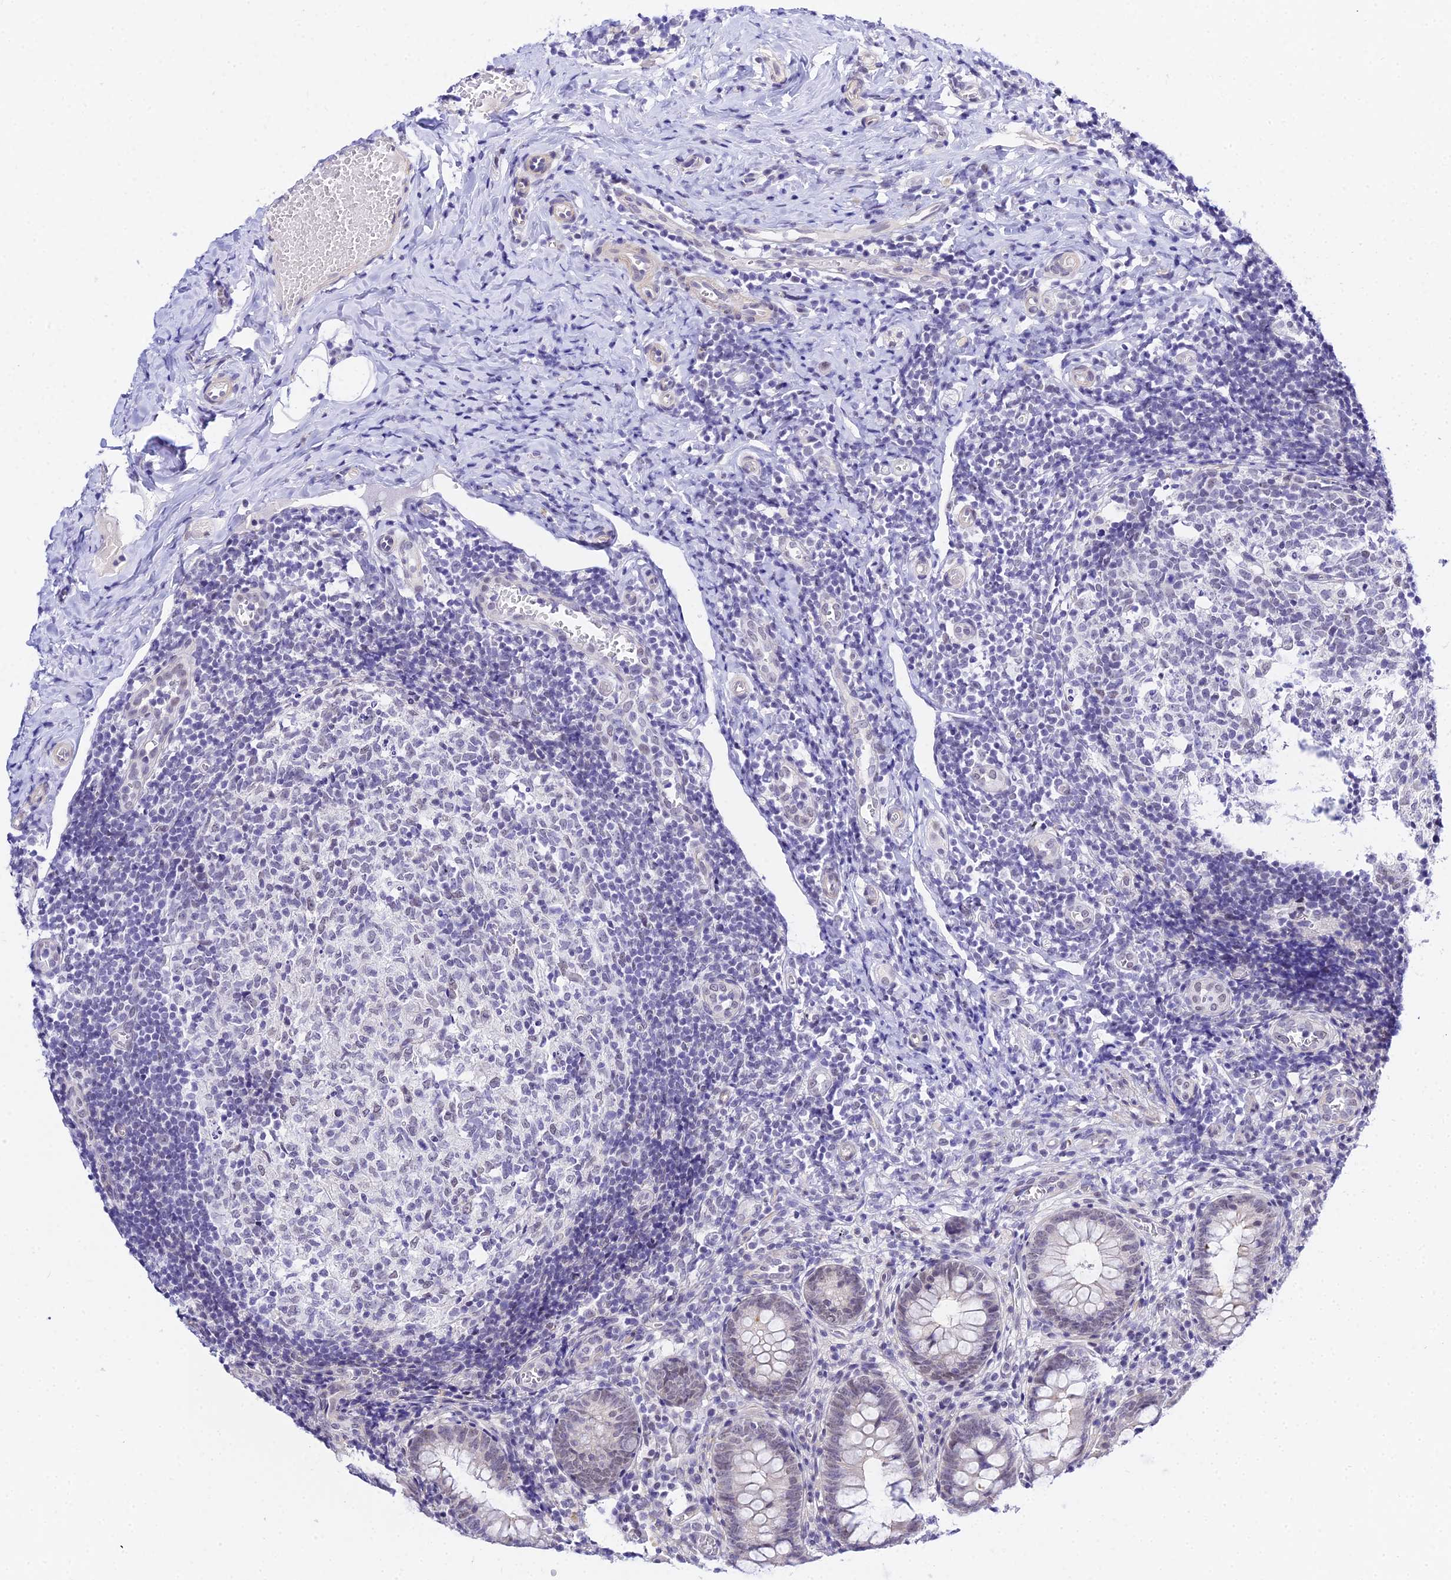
{"staining": {"intensity": "negative", "quantity": "none", "location": "none"}, "tissue": "appendix", "cell_type": "Glandular cells", "image_type": "normal", "snomed": [{"axis": "morphology", "description": "Normal tissue, NOS"}, {"axis": "topography", "description": "Appendix"}], "caption": "Photomicrograph shows no significant protein staining in glandular cells of normal appendix.", "gene": "ZNF628", "patient": {"sex": "male", "age": 8}}